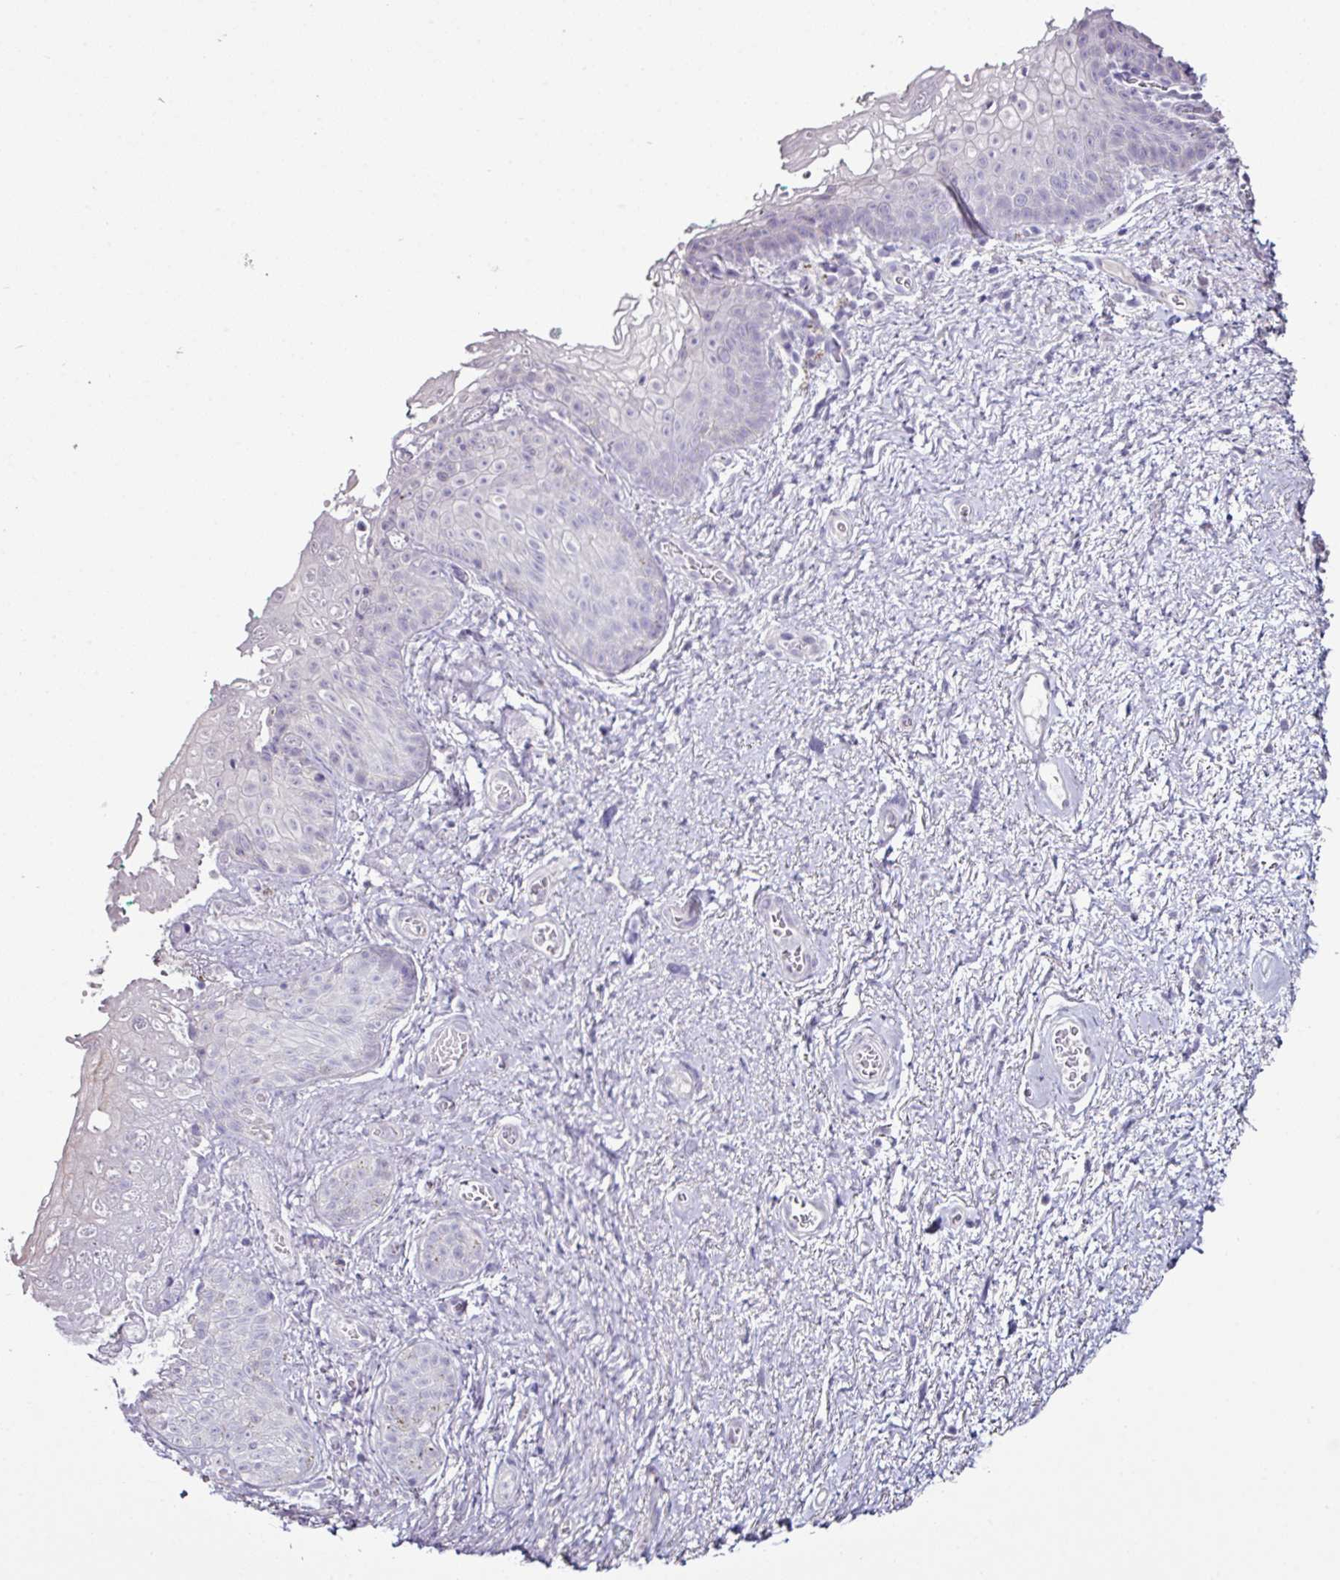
{"staining": {"intensity": "moderate", "quantity": "<25%", "location": "cytoplasmic/membranous"}, "tissue": "vagina", "cell_type": "Squamous epithelial cells", "image_type": "normal", "snomed": [{"axis": "morphology", "description": "Normal tissue, NOS"}, {"axis": "topography", "description": "Vulva"}, {"axis": "topography", "description": "Vagina"}, {"axis": "topography", "description": "Peripheral nerve tissue"}], "caption": "IHC staining of normal vagina, which exhibits low levels of moderate cytoplasmic/membranous positivity in approximately <25% of squamous epithelial cells indicating moderate cytoplasmic/membranous protein staining. The staining was performed using DAB (brown) for protein detection and nuclei were counterstained in hematoxylin (blue).", "gene": "GLP2R", "patient": {"sex": "female", "age": 66}}